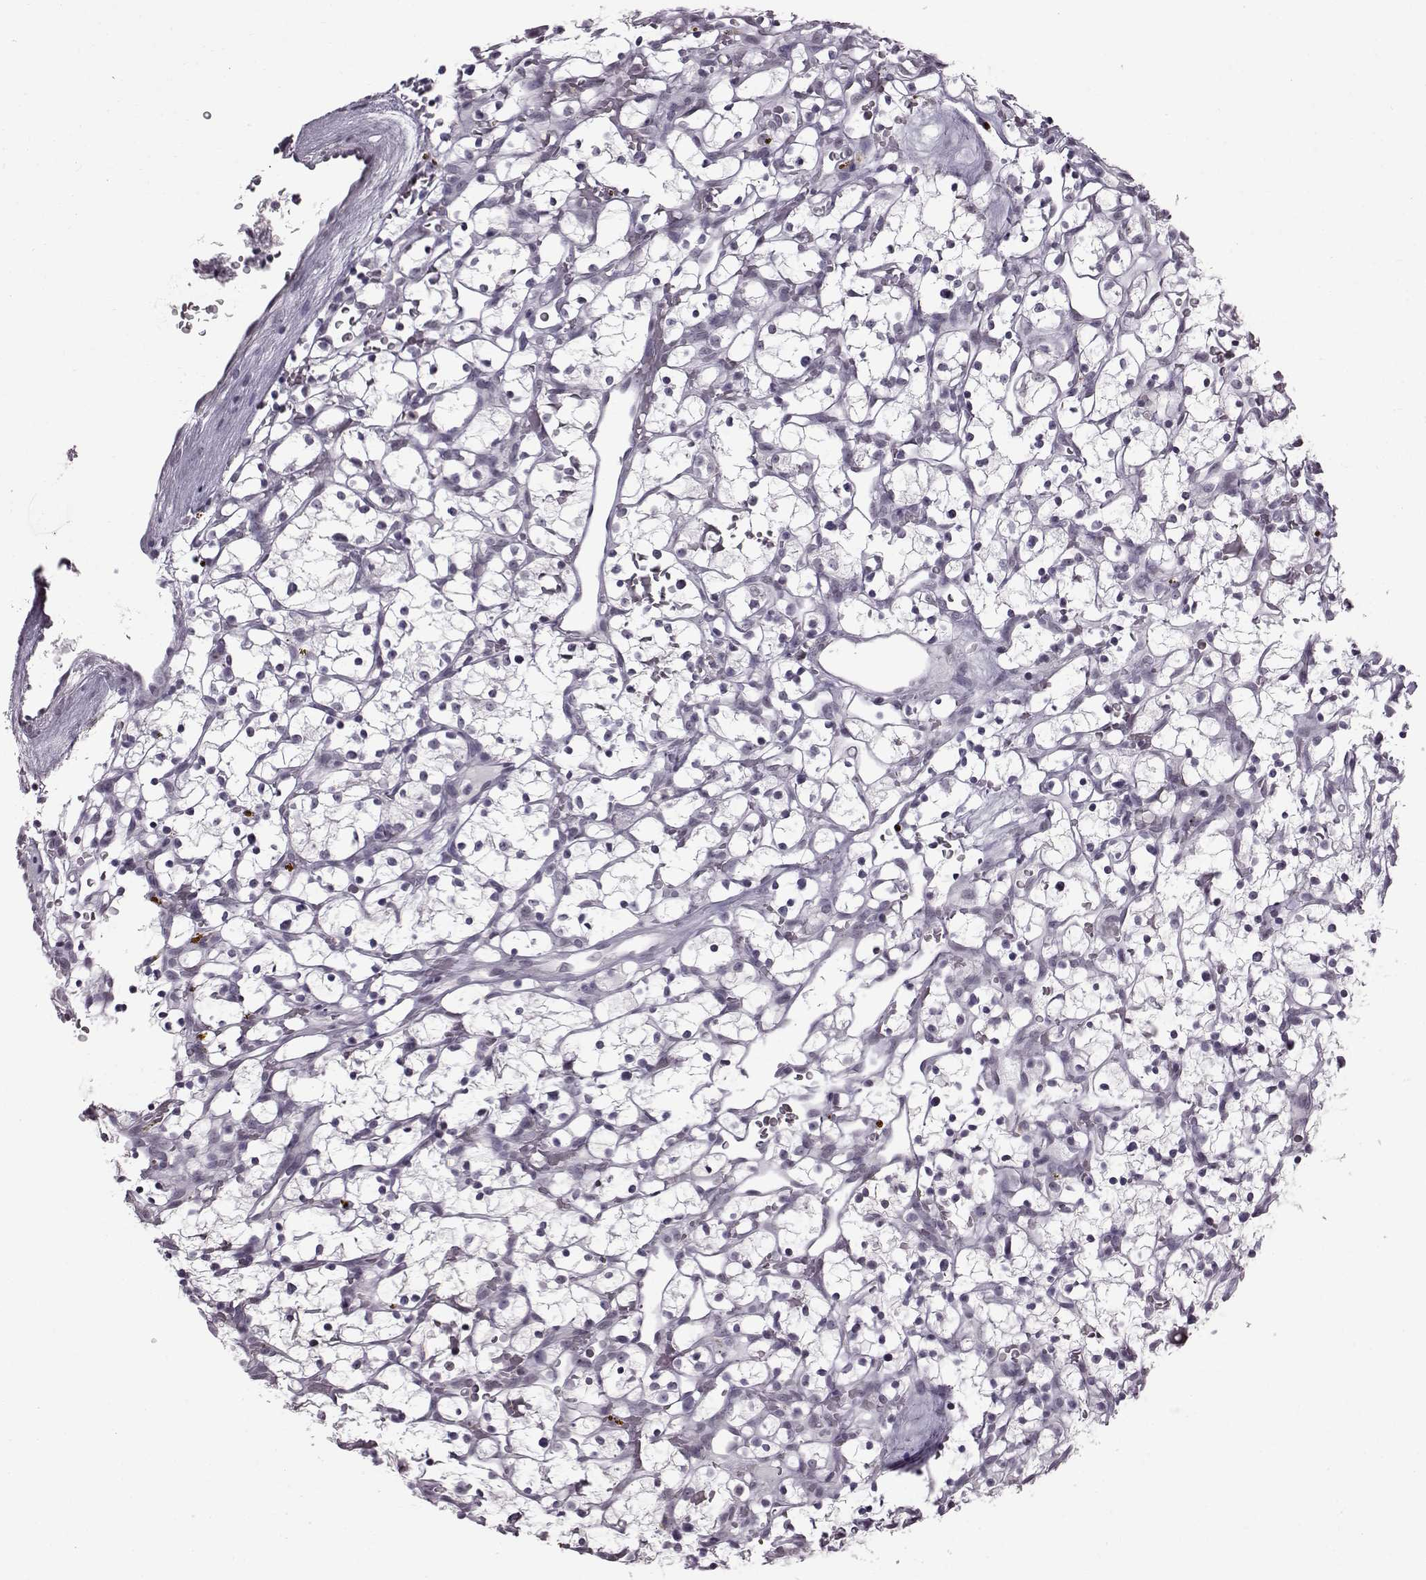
{"staining": {"intensity": "negative", "quantity": "none", "location": "none"}, "tissue": "renal cancer", "cell_type": "Tumor cells", "image_type": "cancer", "snomed": [{"axis": "morphology", "description": "Adenocarcinoma, NOS"}, {"axis": "topography", "description": "Kidney"}], "caption": "This is a micrograph of IHC staining of renal cancer (adenocarcinoma), which shows no staining in tumor cells. (DAB (3,3'-diaminobenzidine) immunohistochemistry visualized using brightfield microscopy, high magnification).", "gene": "SLC28A2", "patient": {"sex": "female", "age": 64}}